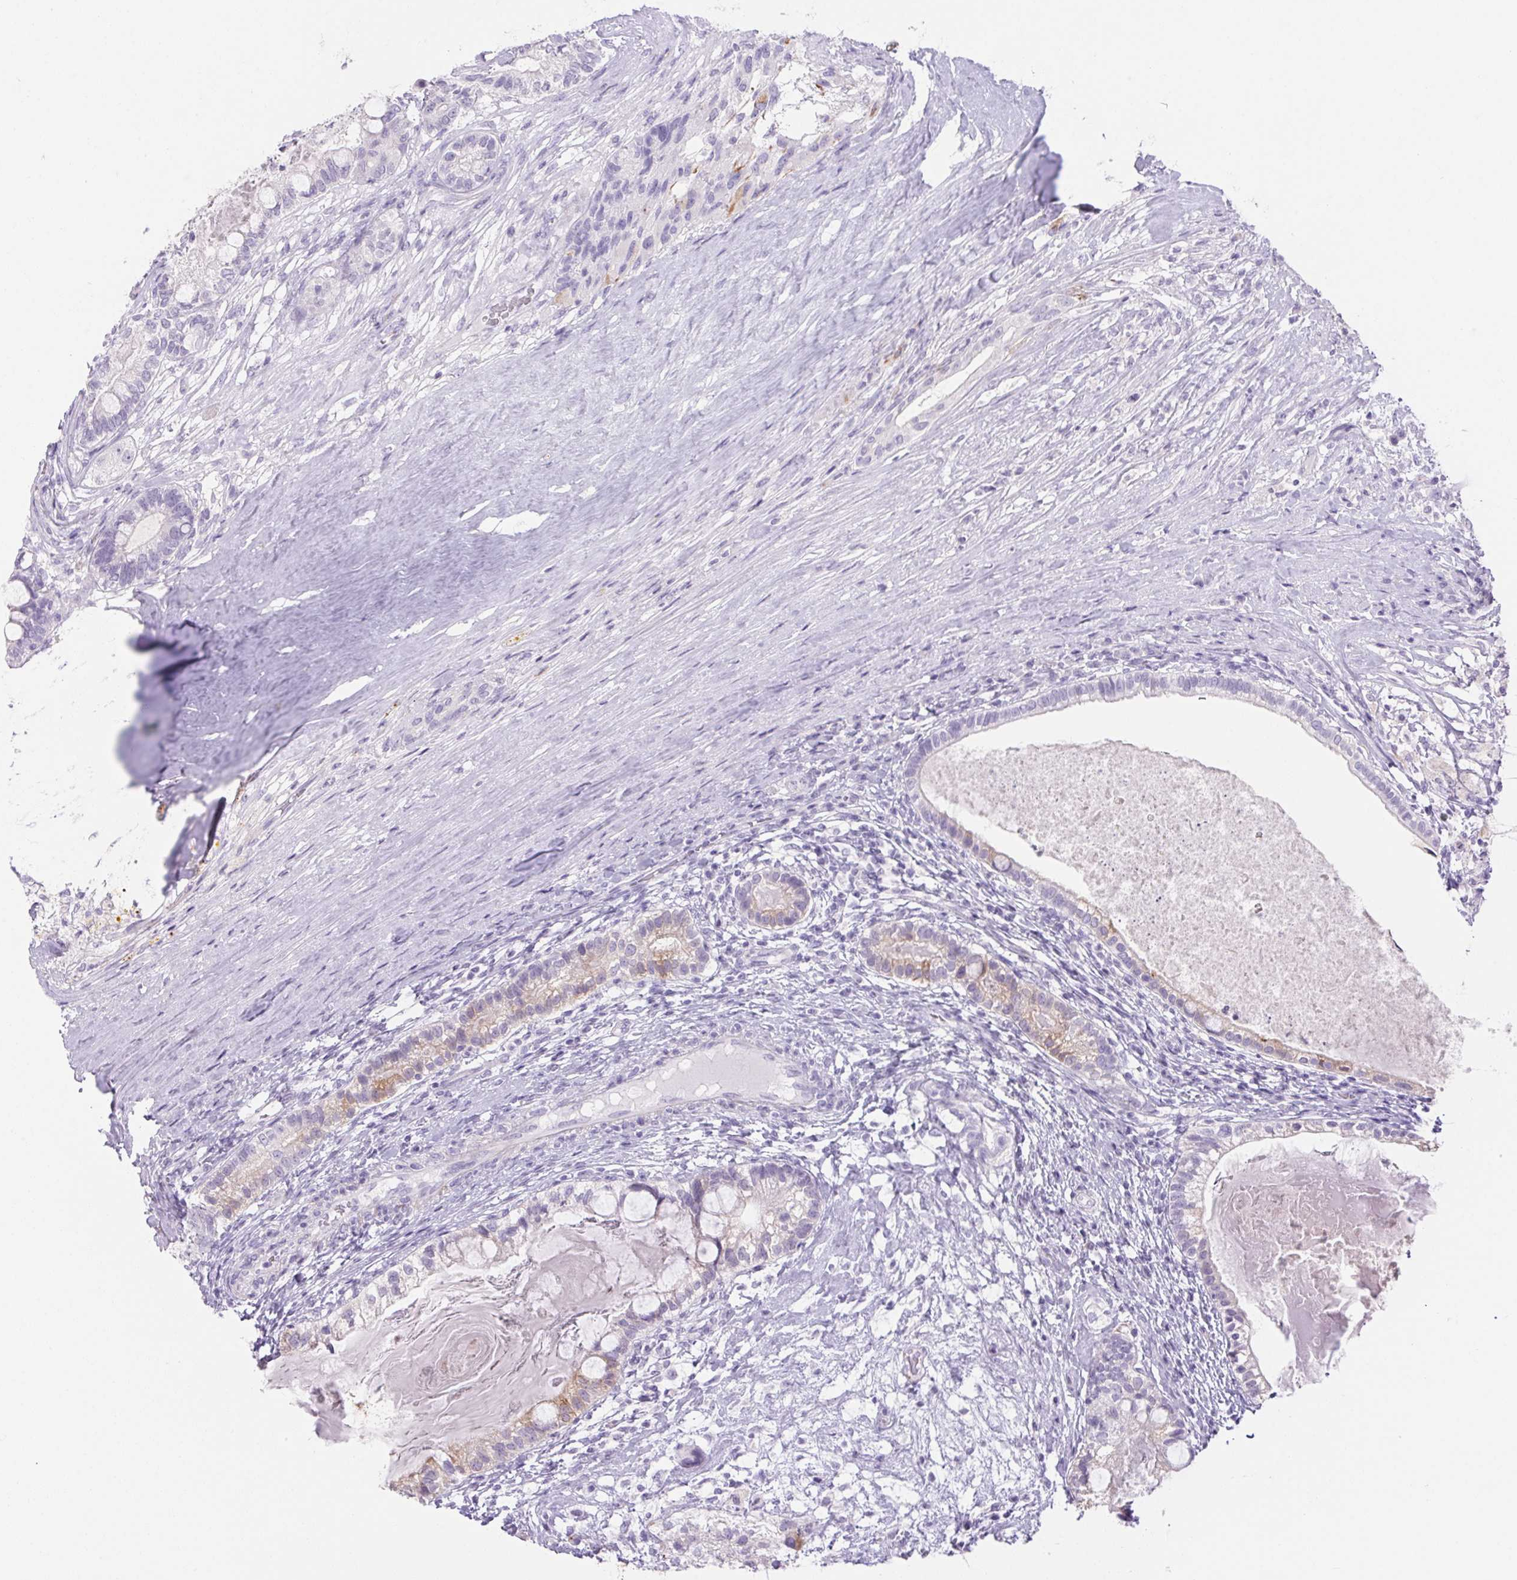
{"staining": {"intensity": "weak", "quantity": "<25%", "location": "cytoplasmic/membranous"}, "tissue": "testis cancer", "cell_type": "Tumor cells", "image_type": "cancer", "snomed": [{"axis": "morphology", "description": "Seminoma, NOS"}, {"axis": "morphology", "description": "Carcinoma, Embryonal, NOS"}, {"axis": "topography", "description": "Testis"}], "caption": "A high-resolution micrograph shows immunohistochemistry (IHC) staining of testis cancer (seminoma), which demonstrates no significant expression in tumor cells.", "gene": "ERP27", "patient": {"sex": "male", "age": 41}}